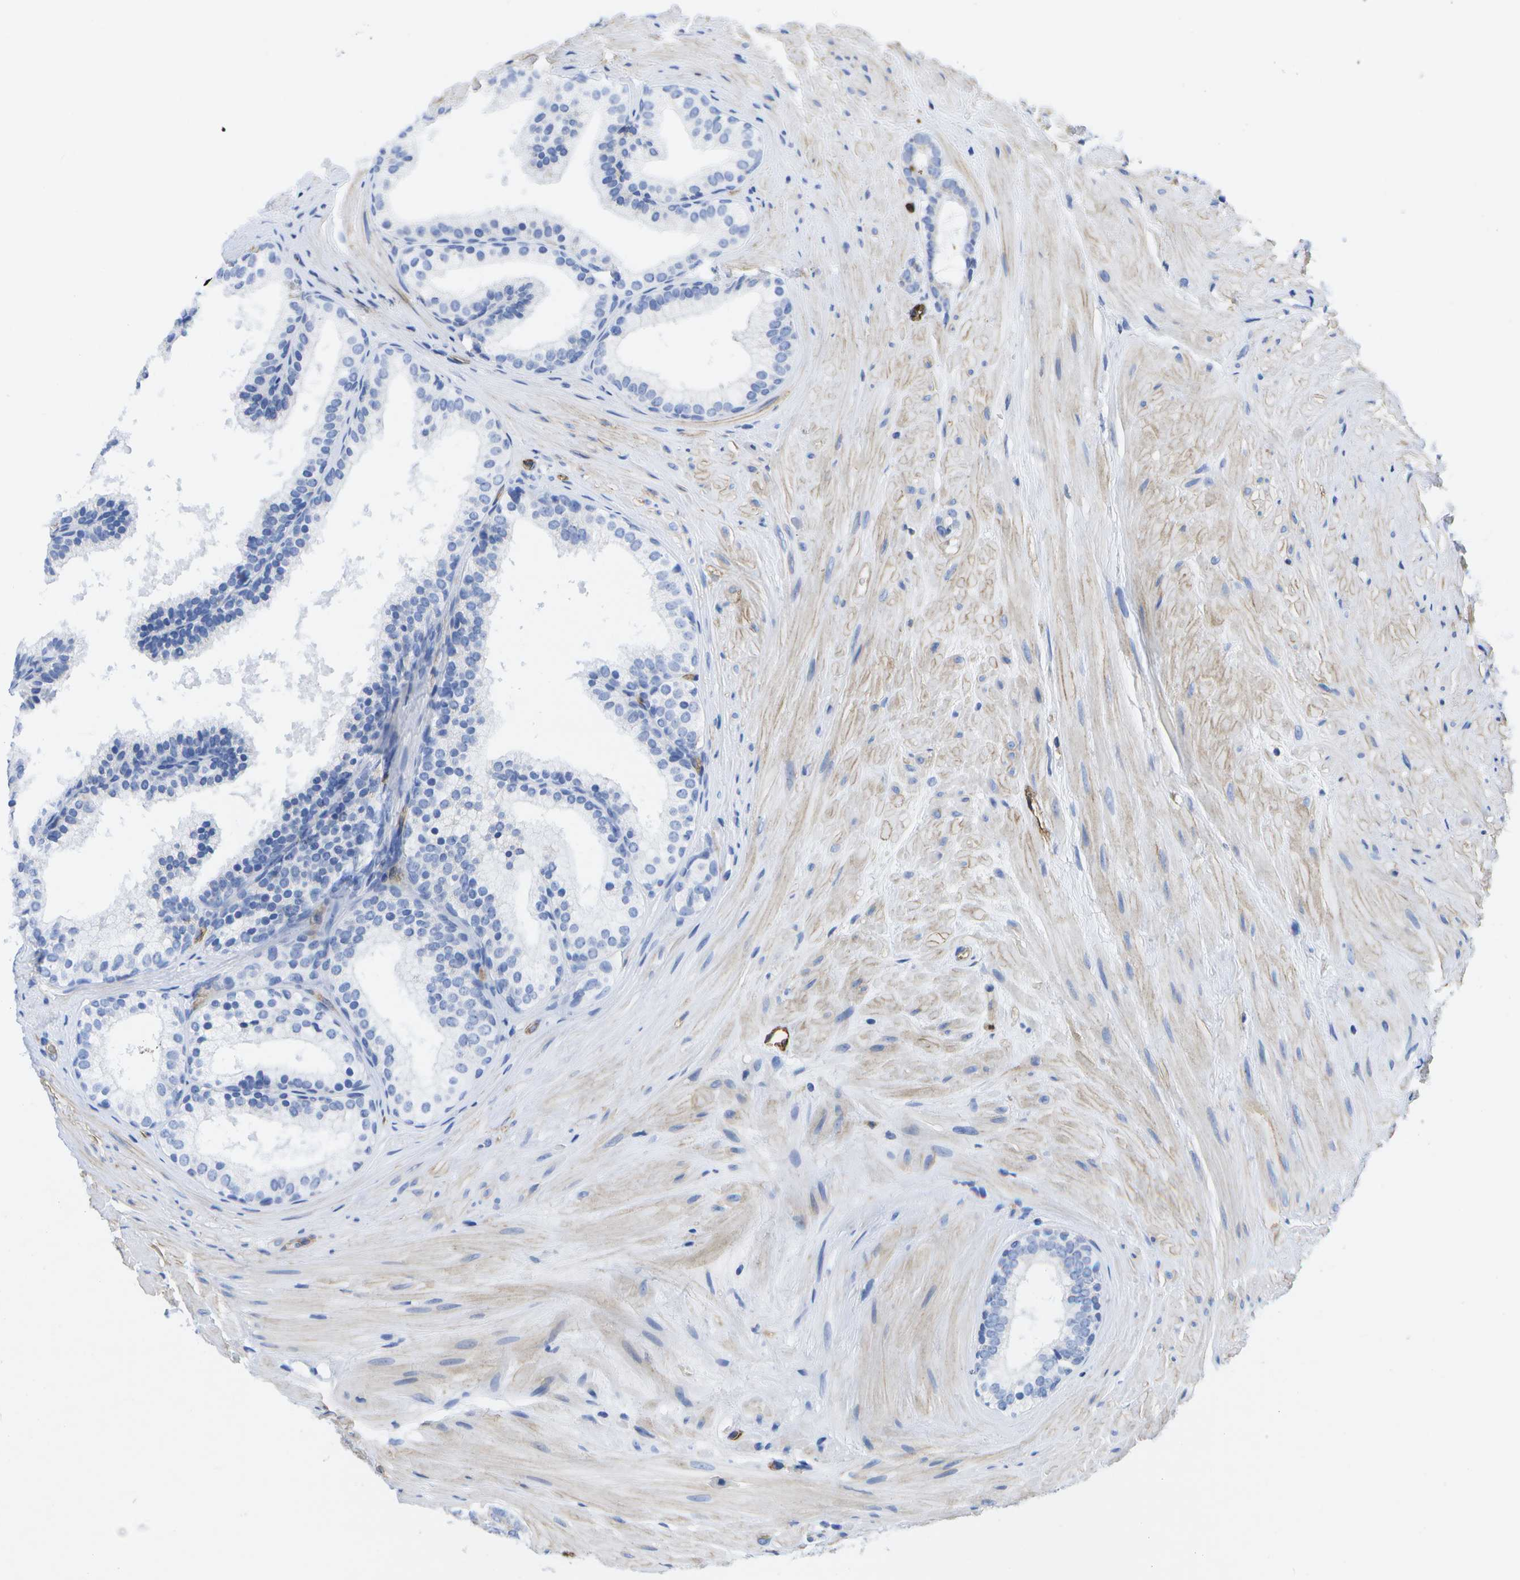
{"staining": {"intensity": "negative", "quantity": "none", "location": "none"}, "tissue": "prostate cancer", "cell_type": "Tumor cells", "image_type": "cancer", "snomed": [{"axis": "morphology", "description": "Adenocarcinoma, Low grade"}, {"axis": "topography", "description": "Prostate"}], "caption": "A histopathology image of human adenocarcinoma (low-grade) (prostate) is negative for staining in tumor cells.", "gene": "DYSF", "patient": {"sex": "male", "age": 69}}